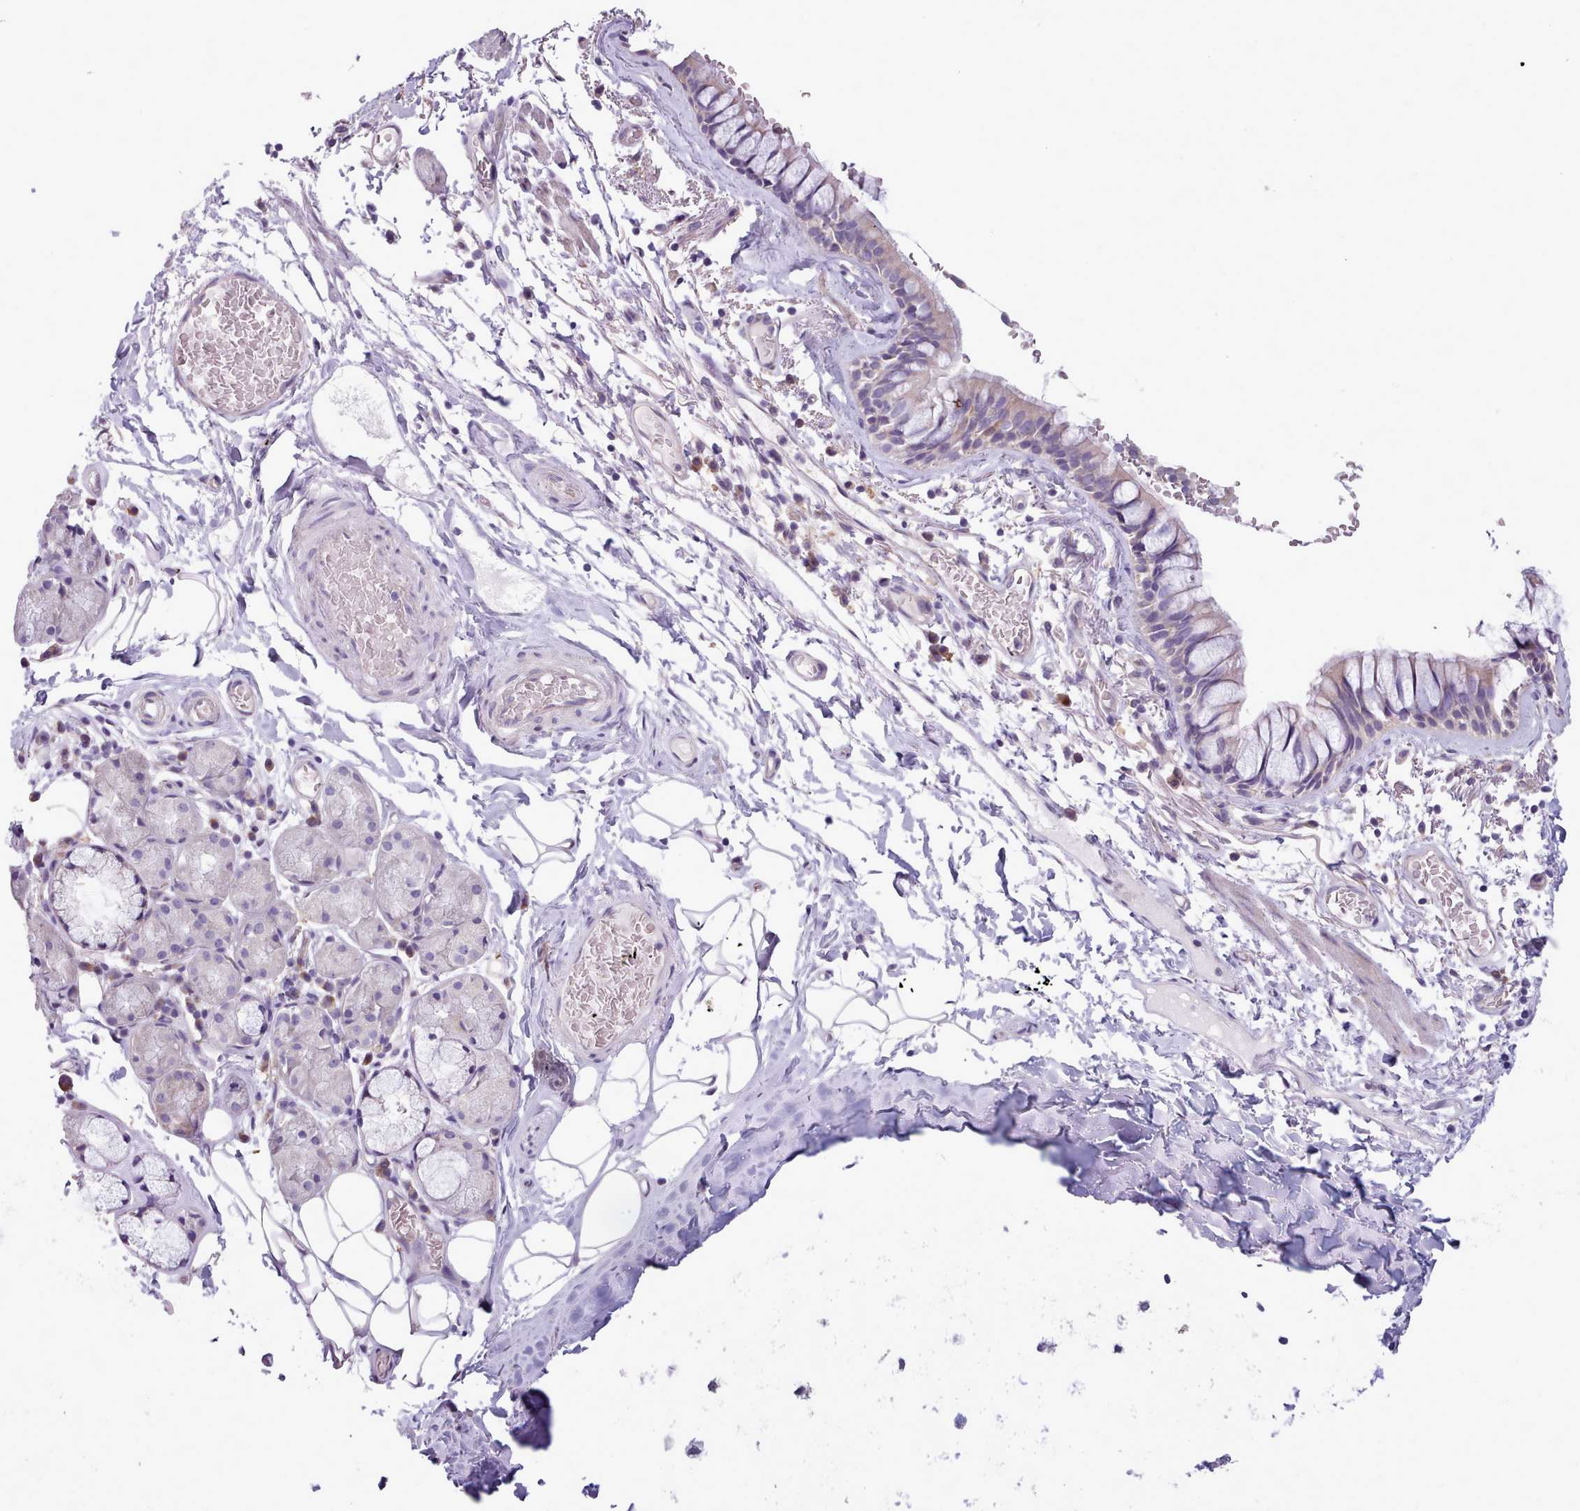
{"staining": {"intensity": "weak", "quantity": "<25%", "location": "cytoplasmic/membranous"}, "tissue": "bronchus", "cell_type": "Respiratory epithelial cells", "image_type": "normal", "snomed": [{"axis": "morphology", "description": "Normal tissue, NOS"}, {"axis": "topography", "description": "Cartilage tissue"}], "caption": "IHC photomicrograph of benign human bronchus stained for a protein (brown), which exhibits no expression in respiratory epithelial cells. Nuclei are stained in blue.", "gene": "DPF1", "patient": {"sex": "male", "age": 63}}